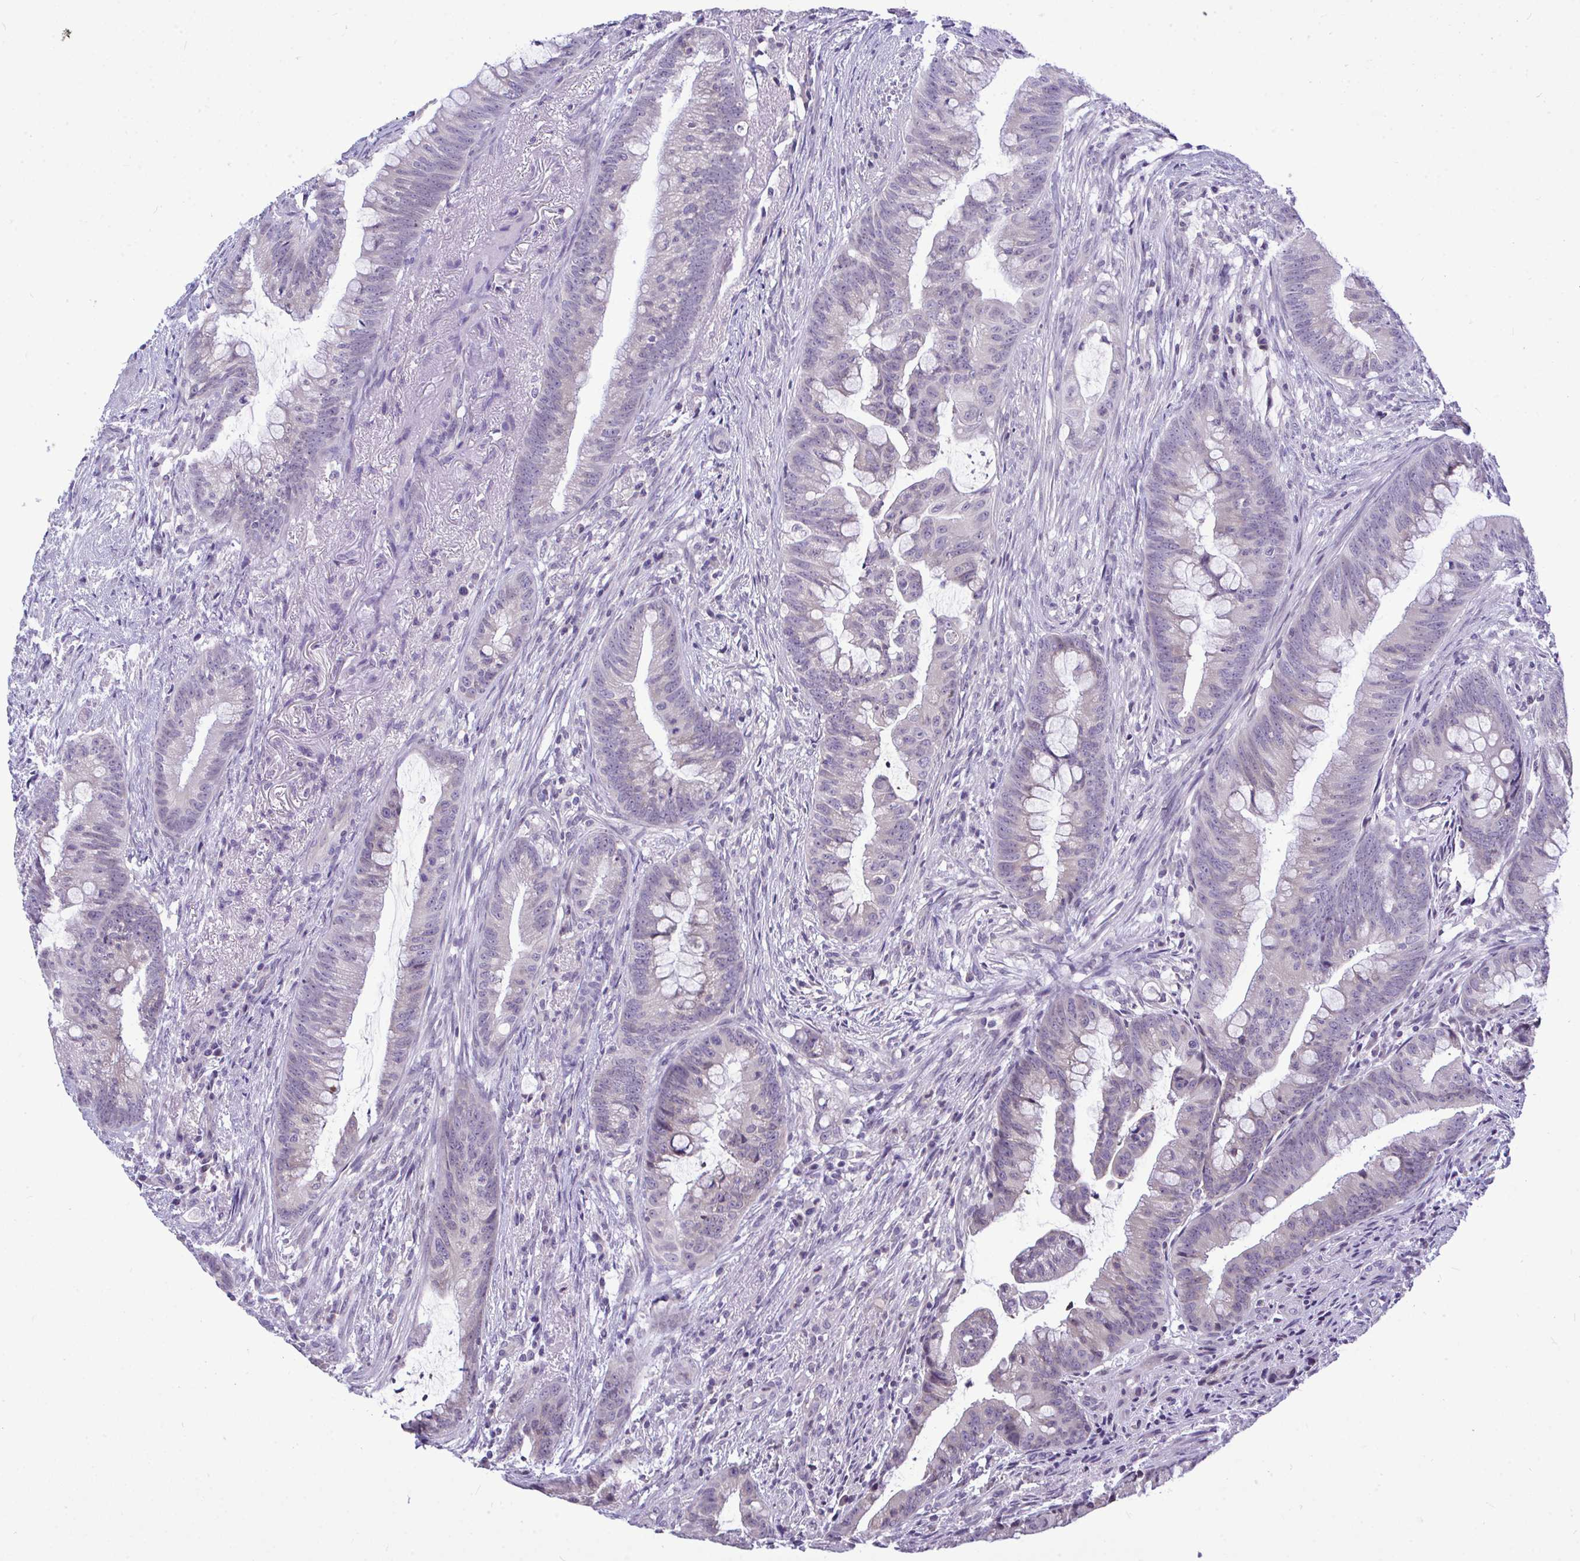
{"staining": {"intensity": "negative", "quantity": "none", "location": "none"}, "tissue": "colorectal cancer", "cell_type": "Tumor cells", "image_type": "cancer", "snomed": [{"axis": "morphology", "description": "Adenocarcinoma, NOS"}, {"axis": "topography", "description": "Colon"}], "caption": "This is an immunohistochemistry (IHC) image of human colorectal adenocarcinoma. There is no staining in tumor cells.", "gene": "PIGK", "patient": {"sex": "male", "age": 62}}